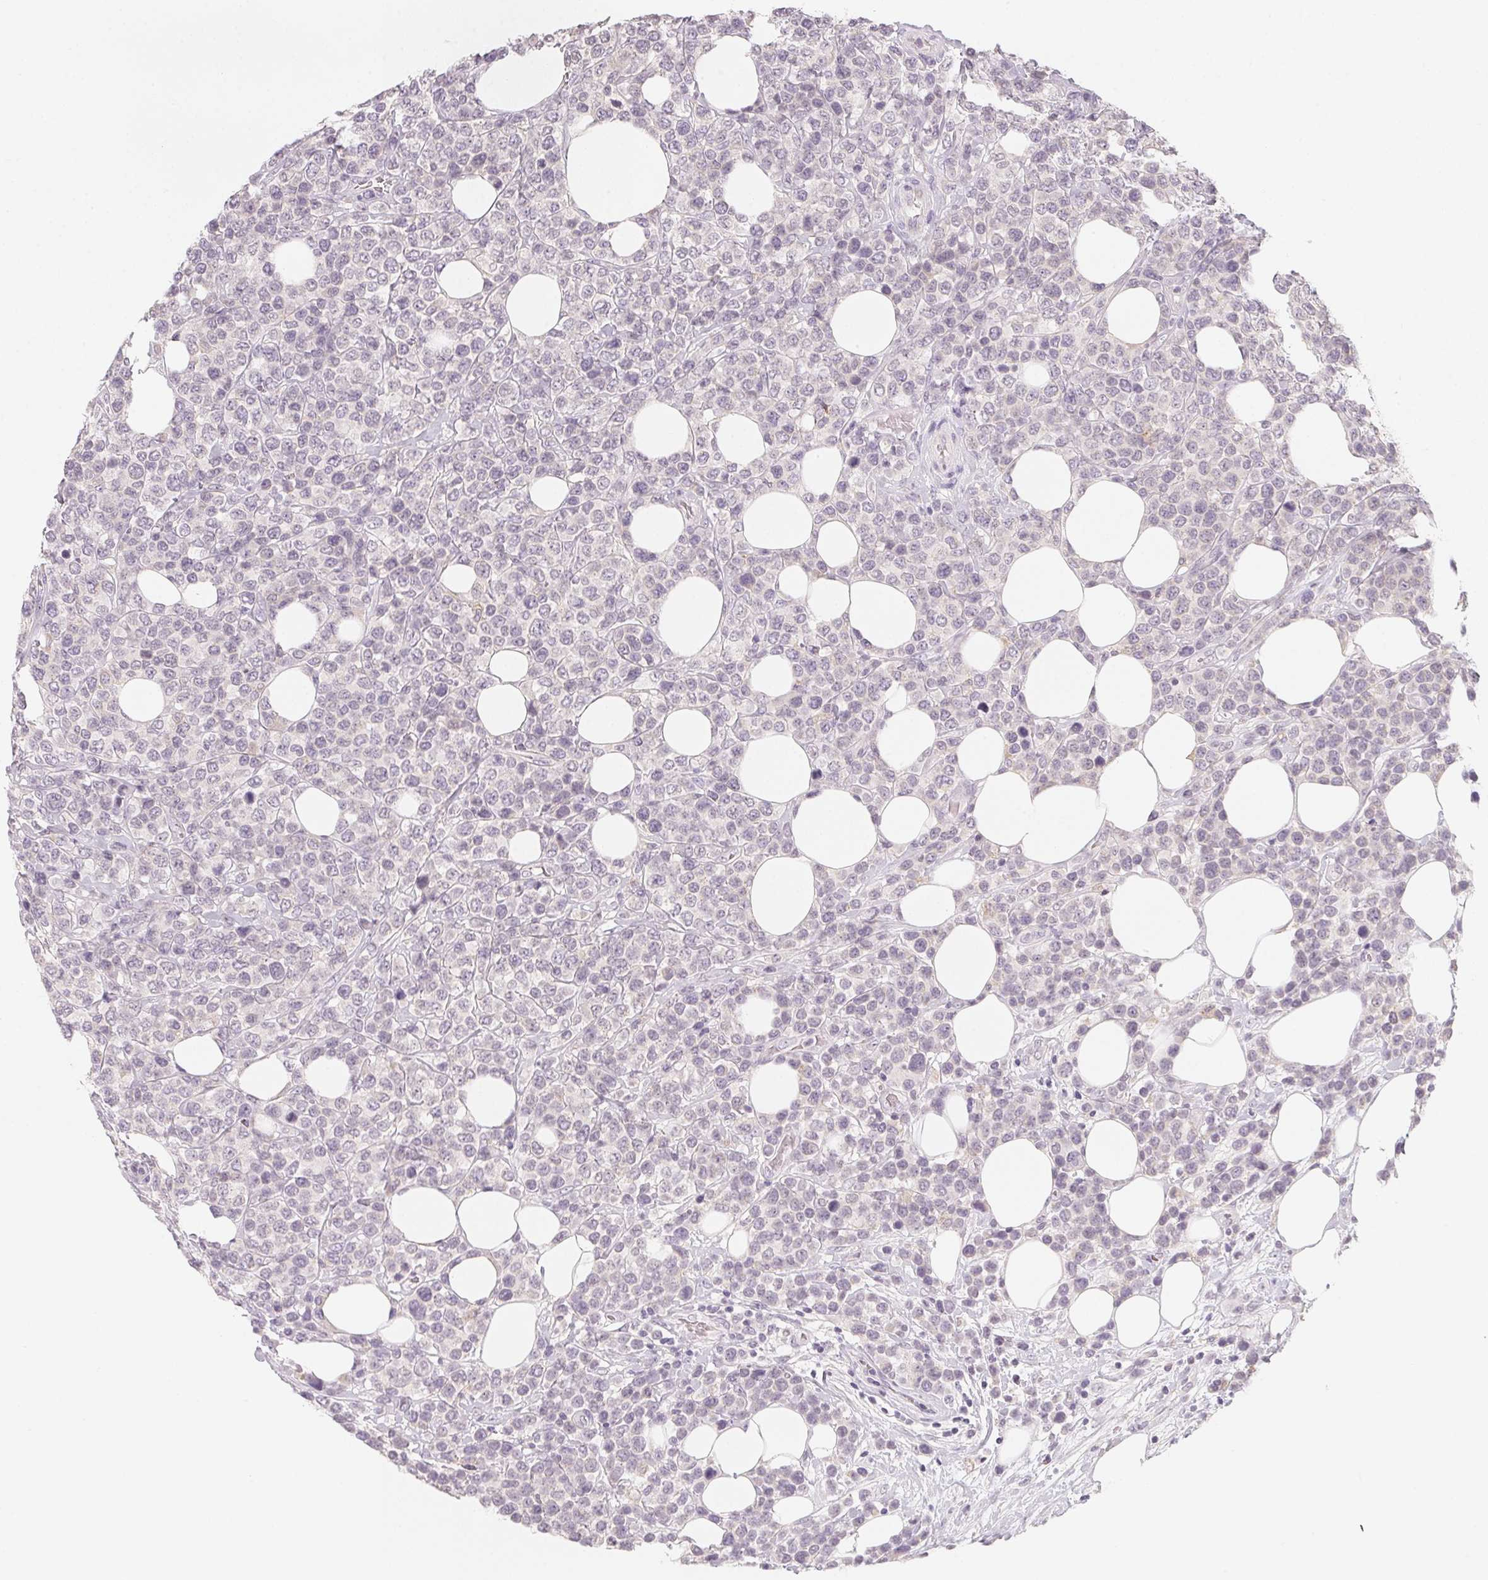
{"staining": {"intensity": "negative", "quantity": "none", "location": "none"}, "tissue": "lymphoma", "cell_type": "Tumor cells", "image_type": "cancer", "snomed": [{"axis": "morphology", "description": "Malignant lymphoma, non-Hodgkin's type, High grade"}, {"axis": "topography", "description": "Soft tissue"}], "caption": "A high-resolution photomicrograph shows IHC staining of malignant lymphoma, non-Hodgkin's type (high-grade), which displays no significant expression in tumor cells.", "gene": "CFAP276", "patient": {"sex": "female", "age": 56}}